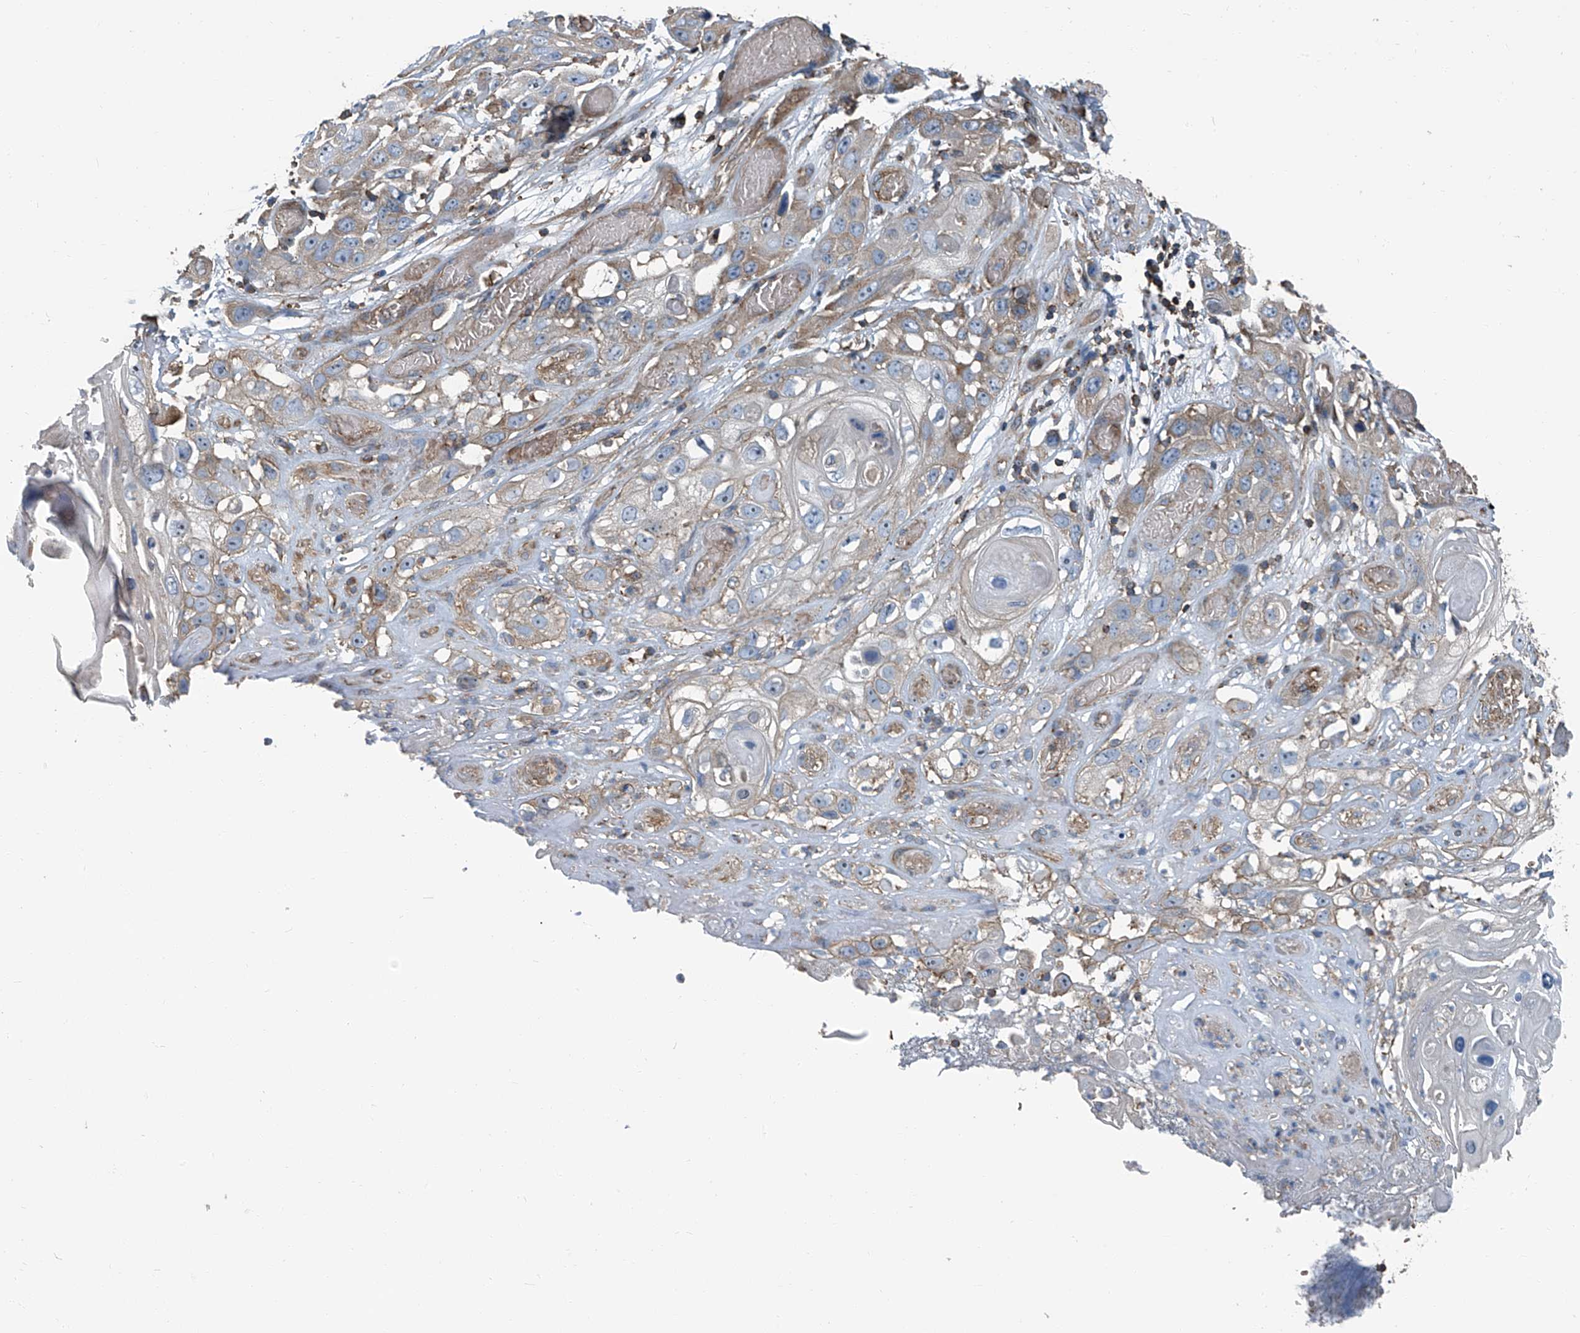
{"staining": {"intensity": "weak", "quantity": "25%-75%", "location": "cytoplasmic/membranous"}, "tissue": "skin cancer", "cell_type": "Tumor cells", "image_type": "cancer", "snomed": [{"axis": "morphology", "description": "Squamous cell carcinoma, NOS"}, {"axis": "topography", "description": "Skin"}], "caption": "Protein expression by immunohistochemistry (IHC) shows weak cytoplasmic/membranous positivity in about 25%-75% of tumor cells in squamous cell carcinoma (skin). The protein is shown in brown color, while the nuclei are stained blue.", "gene": "SEPTIN7", "patient": {"sex": "male", "age": 55}}